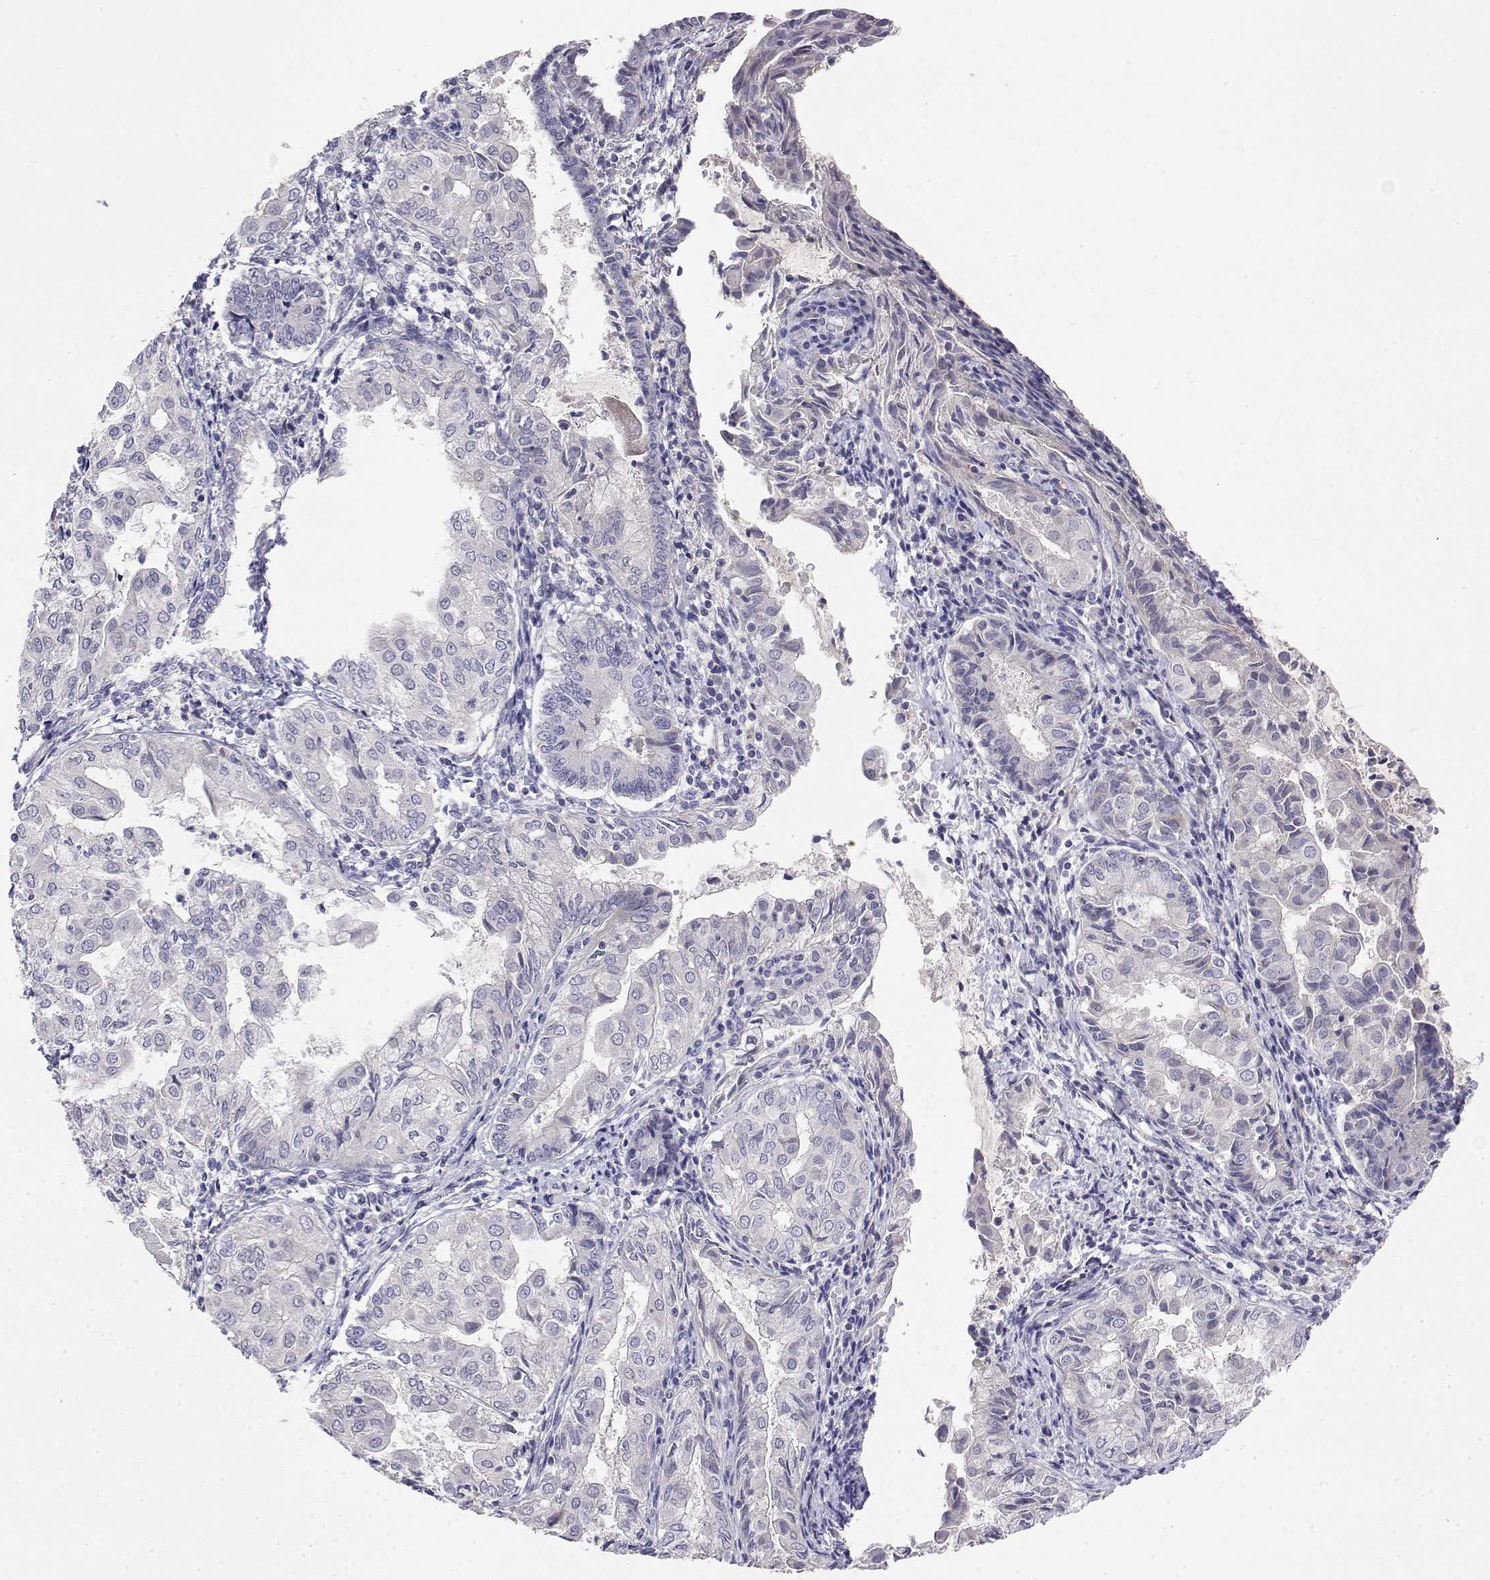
{"staining": {"intensity": "negative", "quantity": "none", "location": "none"}, "tissue": "endometrial cancer", "cell_type": "Tumor cells", "image_type": "cancer", "snomed": [{"axis": "morphology", "description": "Adenocarcinoma, NOS"}, {"axis": "topography", "description": "Endometrium"}], "caption": "Immunohistochemistry of human endometrial adenocarcinoma exhibits no expression in tumor cells.", "gene": "GGACT", "patient": {"sex": "female", "age": 68}}